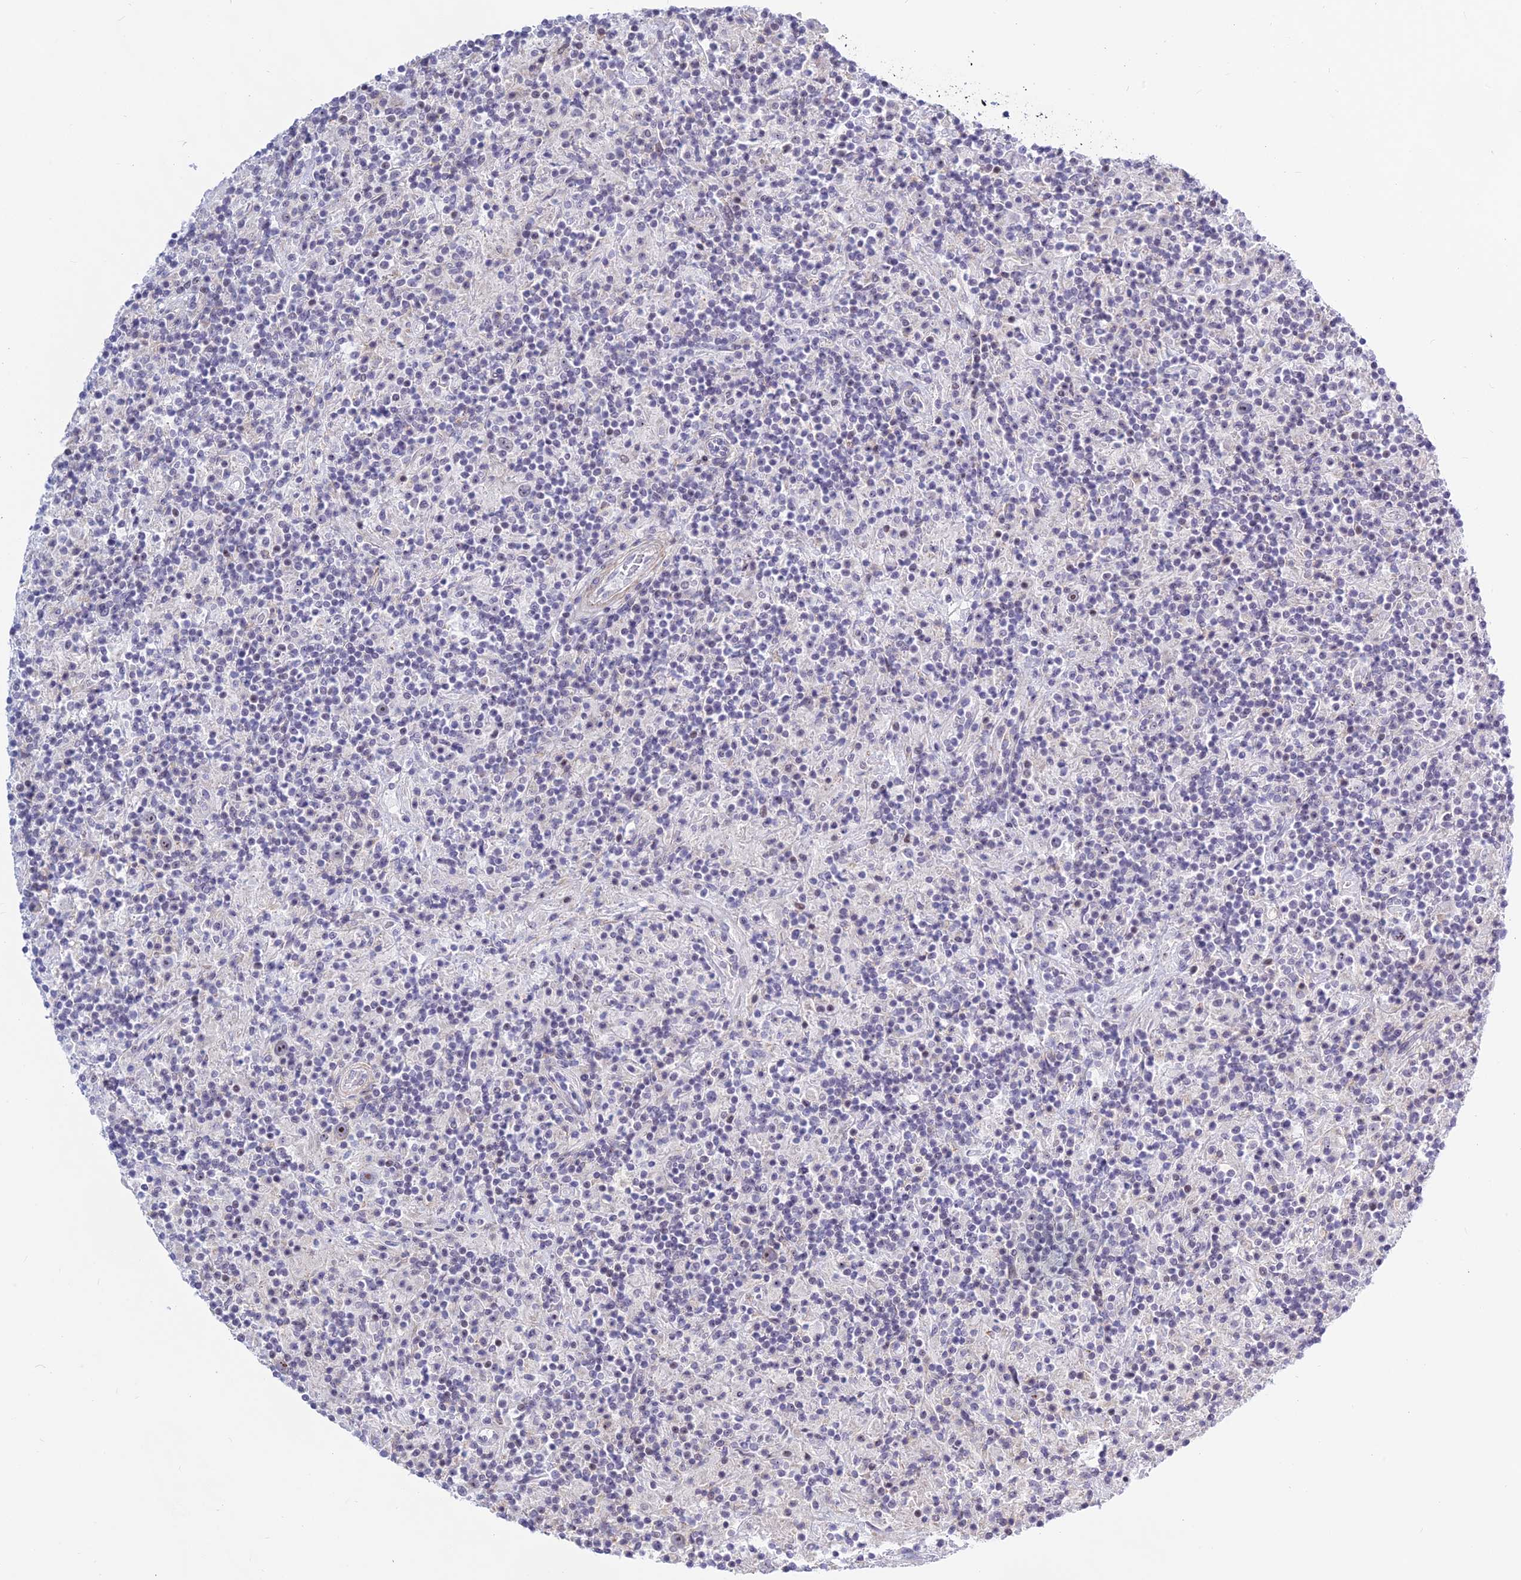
{"staining": {"intensity": "moderate", "quantity": "<25%", "location": "nuclear"}, "tissue": "lymphoma", "cell_type": "Tumor cells", "image_type": "cancer", "snomed": [{"axis": "morphology", "description": "Hodgkin's disease, NOS"}, {"axis": "topography", "description": "Lymph node"}], "caption": "Protein analysis of lymphoma tissue demonstrates moderate nuclear positivity in approximately <25% of tumor cells.", "gene": "KRR1", "patient": {"sex": "male", "age": 70}}